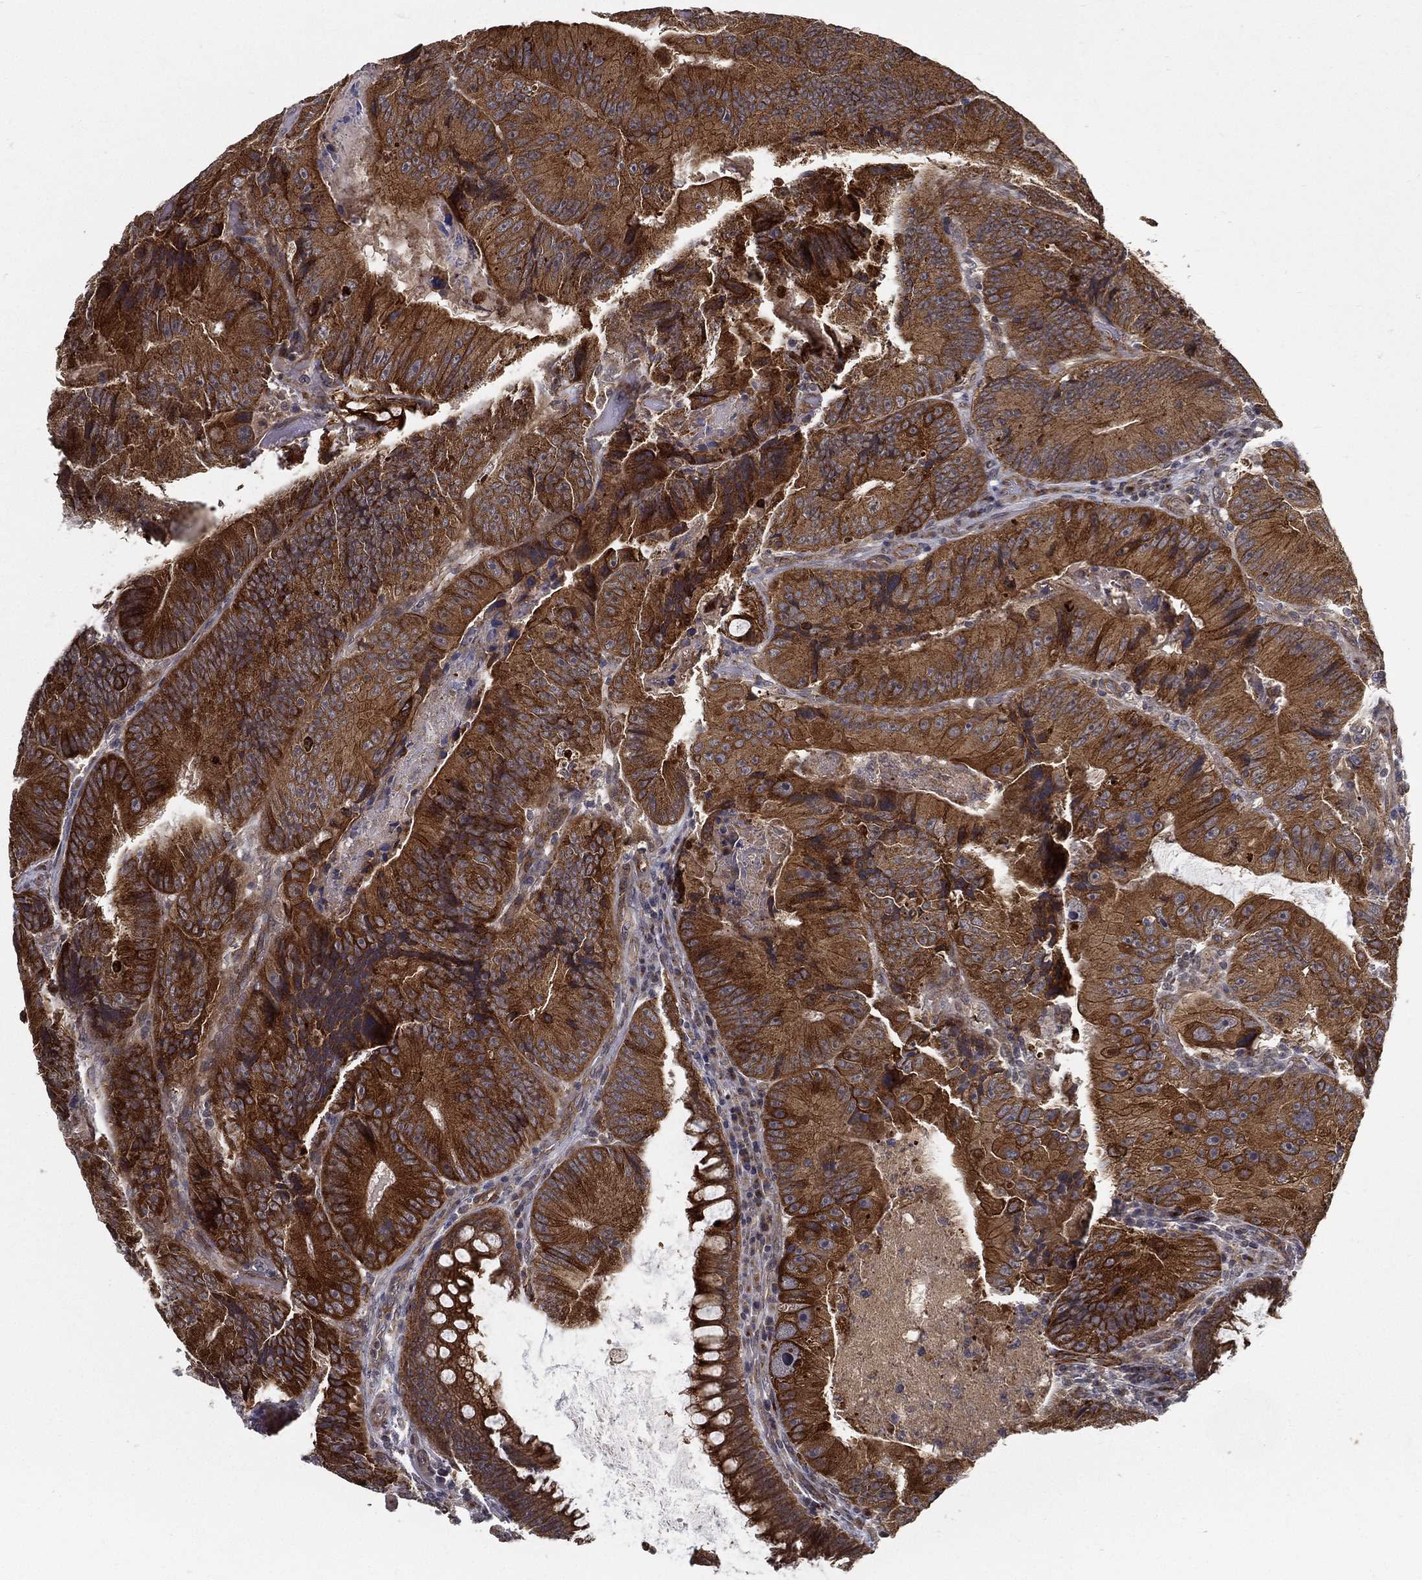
{"staining": {"intensity": "strong", "quantity": ">75%", "location": "cytoplasmic/membranous"}, "tissue": "colorectal cancer", "cell_type": "Tumor cells", "image_type": "cancer", "snomed": [{"axis": "morphology", "description": "Adenocarcinoma, NOS"}, {"axis": "topography", "description": "Colon"}], "caption": "Strong cytoplasmic/membranous positivity is present in approximately >75% of tumor cells in colorectal cancer (adenocarcinoma).", "gene": "UACA", "patient": {"sex": "female", "age": 86}}